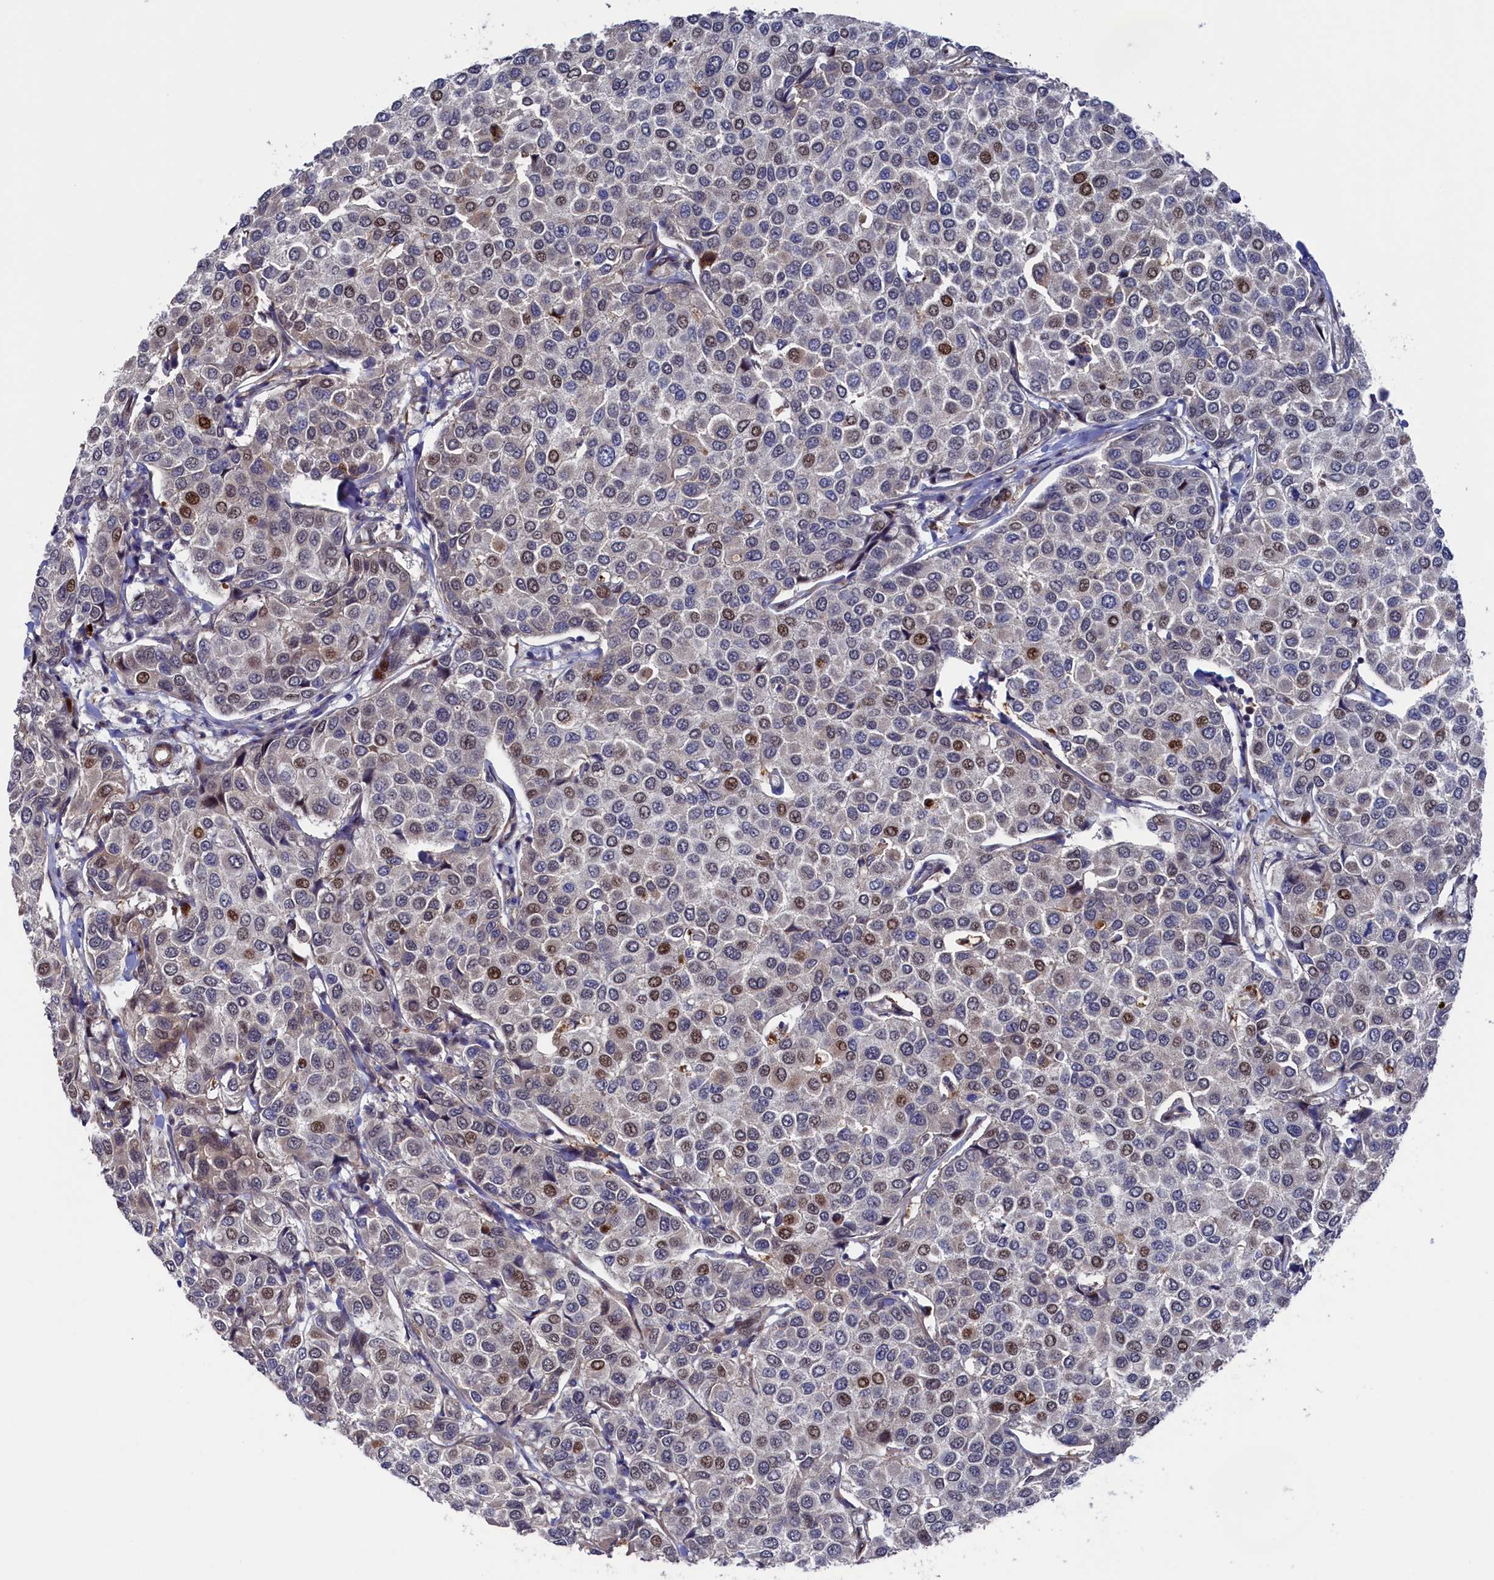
{"staining": {"intensity": "moderate", "quantity": "<25%", "location": "nuclear"}, "tissue": "breast cancer", "cell_type": "Tumor cells", "image_type": "cancer", "snomed": [{"axis": "morphology", "description": "Duct carcinoma"}, {"axis": "topography", "description": "Breast"}], "caption": "Protein staining demonstrates moderate nuclear positivity in about <25% of tumor cells in intraductal carcinoma (breast). The staining was performed using DAB (3,3'-diaminobenzidine), with brown indicating positive protein expression. Nuclei are stained blue with hematoxylin.", "gene": "ZNF891", "patient": {"sex": "female", "age": 55}}